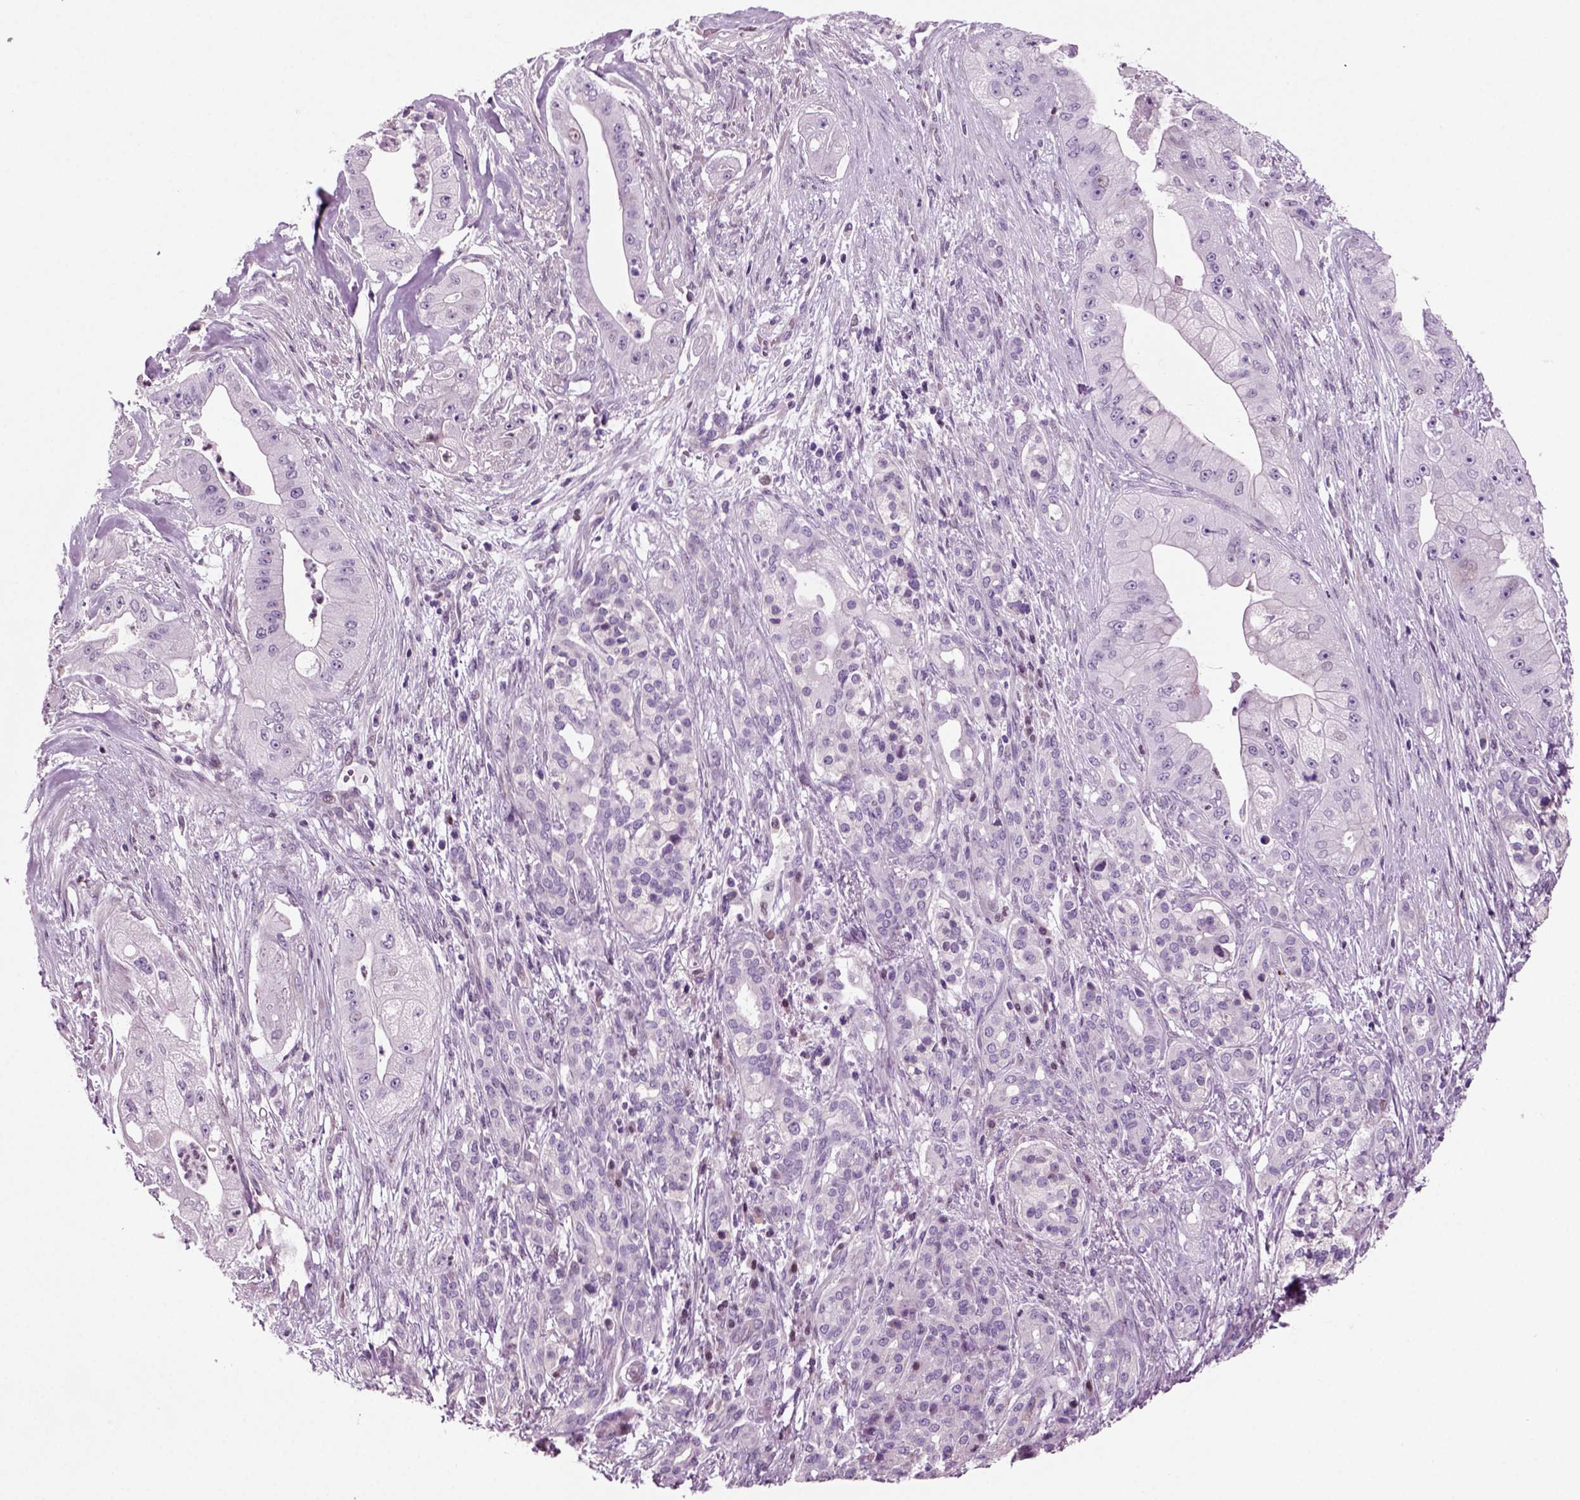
{"staining": {"intensity": "negative", "quantity": "none", "location": "none"}, "tissue": "pancreatic cancer", "cell_type": "Tumor cells", "image_type": "cancer", "snomed": [{"axis": "morphology", "description": "Normal tissue, NOS"}, {"axis": "morphology", "description": "Inflammation, NOS"}, {"axis": "morphology", "description": "Adenocarcinoma, NOS"}, {"axis": "topography", "description": "Pancreas"}], "caption": "IHC photomicrograph of neoplastic tissue: human pancreatic cancer stained with DAB shows no significant protein expression in tumor cells.", "gene": "ARID3A", "patient": {"sex": "male", "age": 57}}